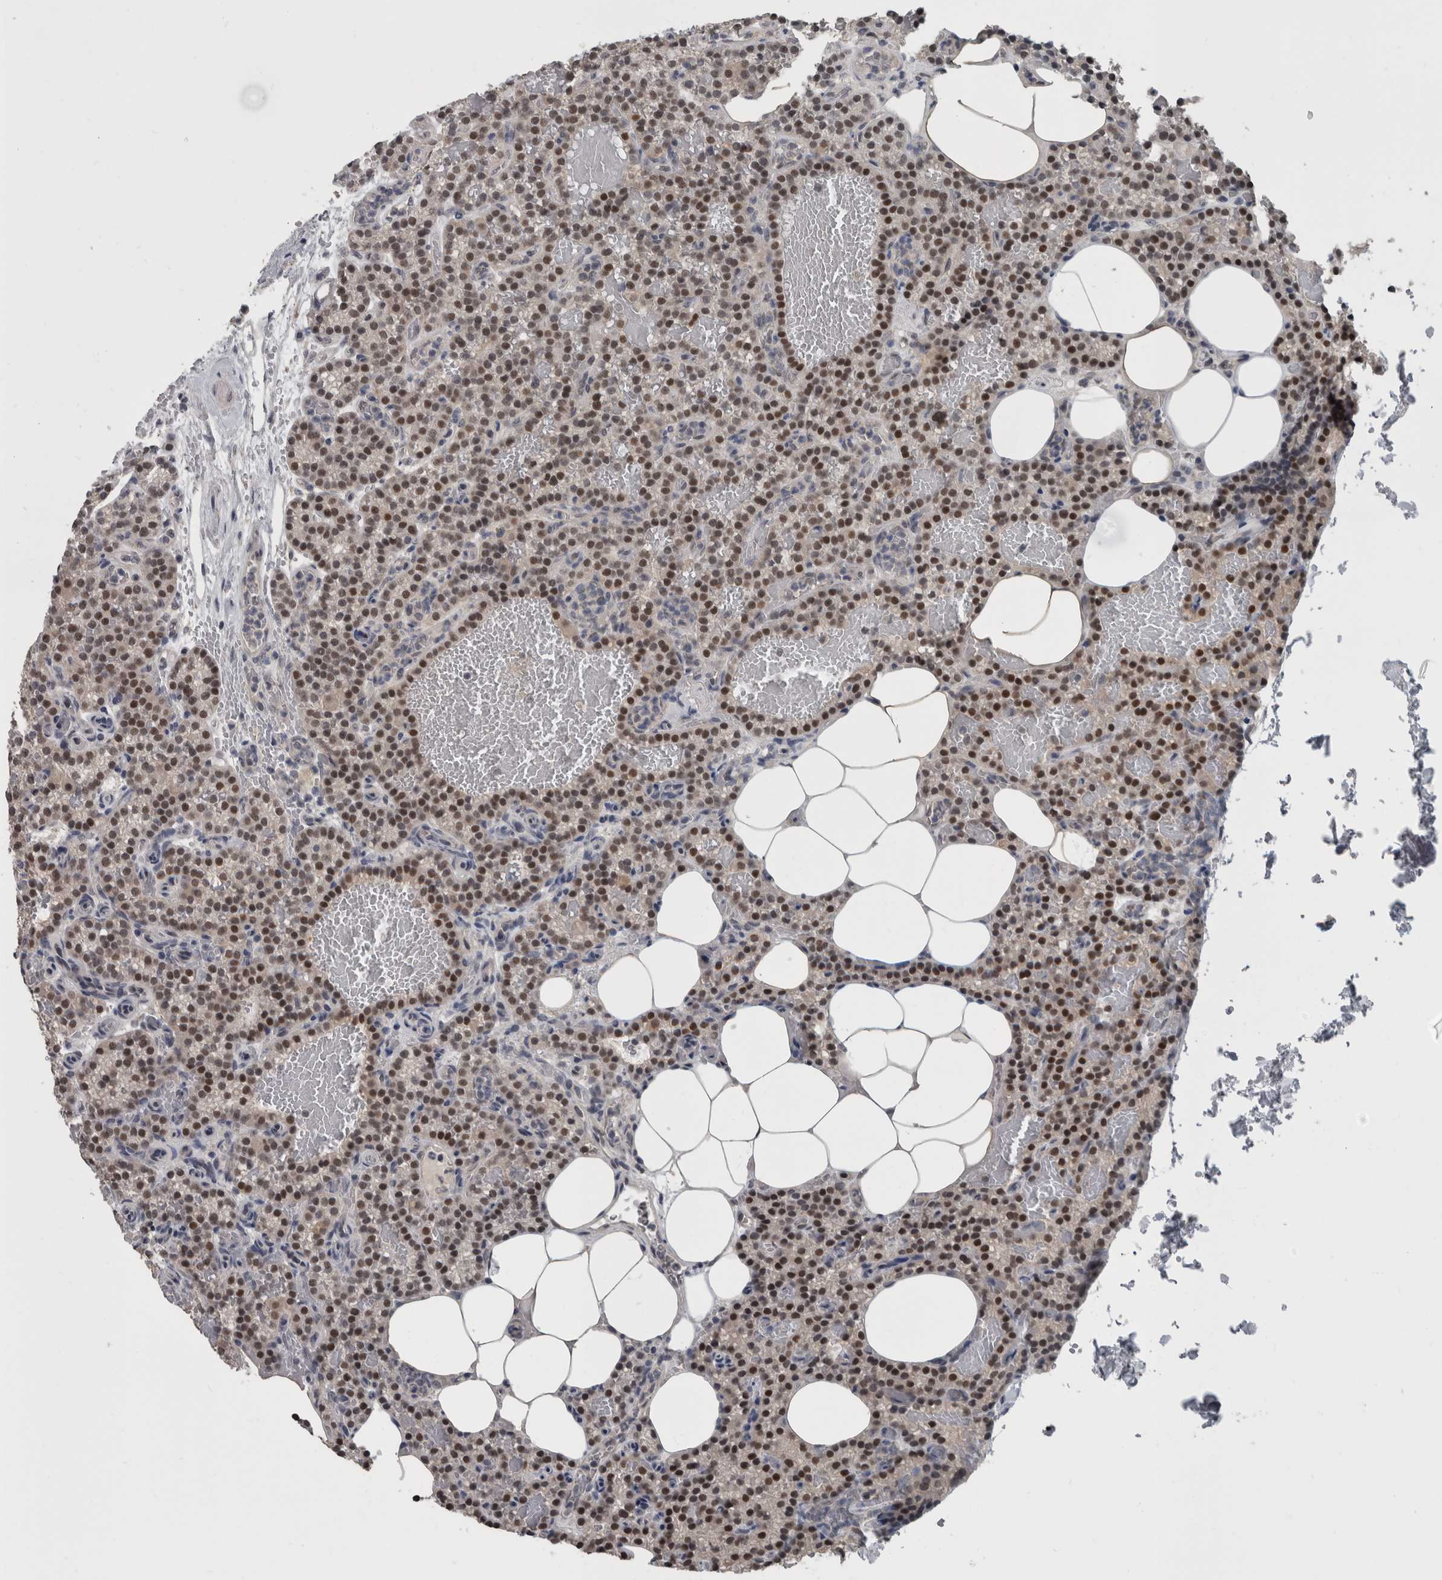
{"staining": {"intensity": "strong", "quantity": ">75%", "location": "nuclear"}, "tissue": "parathyroid gland", "cell_type": "Glandular cells", "image_type": "normal", "snomed": [{"axis": "morphology", "description": "Normal tissue, NOS"}, {"axis": "topography", "description": "Parathyroid gland"}], "caption": "Parathyroid gland stained with a brown dye demonstrates strong nuclear positive staining in approximately >75% of glandular cells.", "gene": "ZBTB21", "patient": {"sex": "male", "age": 58}}